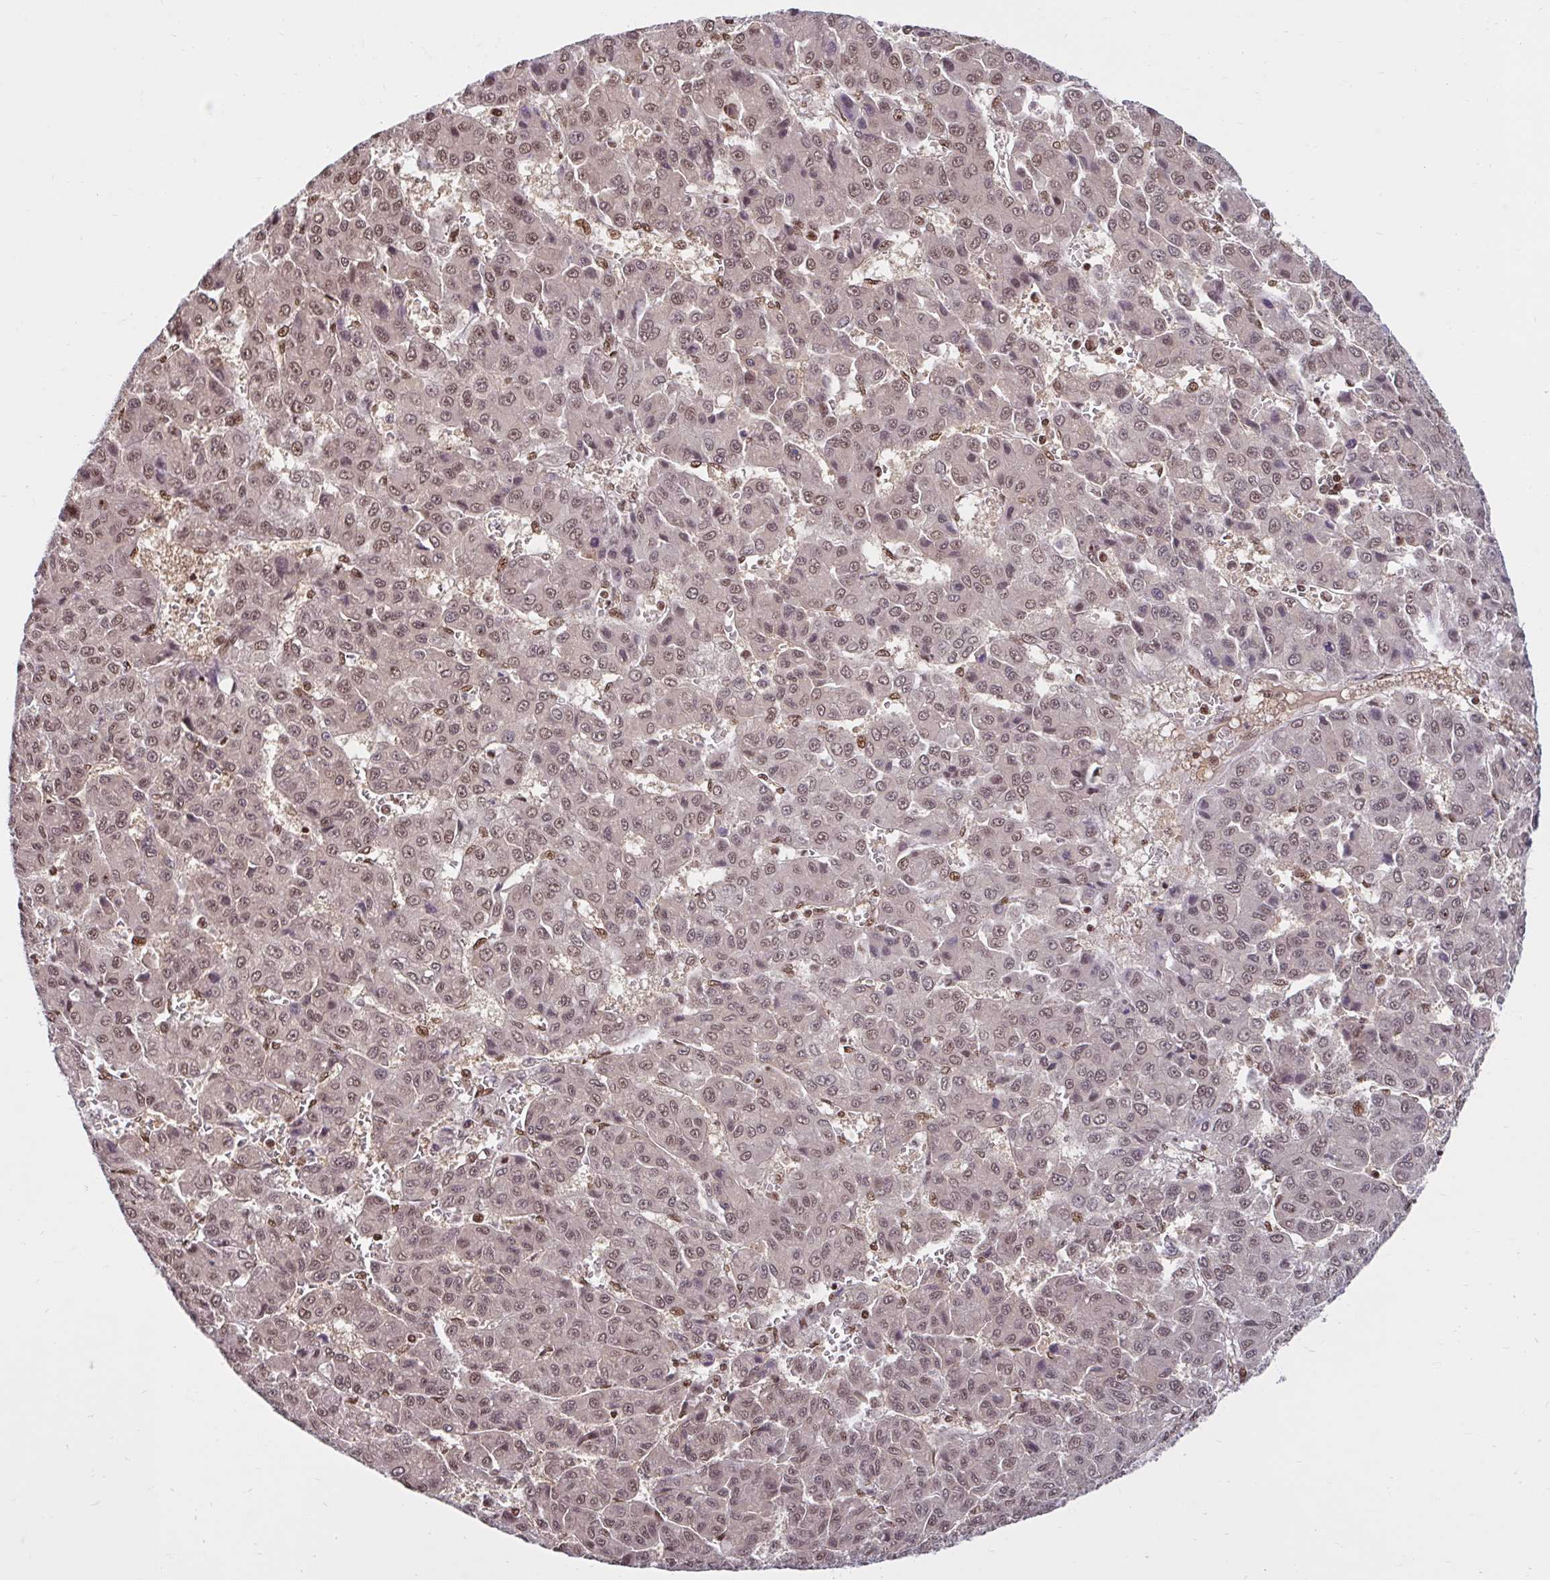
{"staining": {"intensity": "moderate", "quantity": ">75%", "location": "nuclear"}, "tissue": "liver cancer", "cell_type": "Tumor cells", "image_type": "cancer", "snomed": [{"axis": "morphology", "description": "Carcinoma, Hepatocellular, NOS"}, {"axis": "topography", "description": "Liver"}], "caption": "Brown immunohistochemical staining in liver hepatocellular carcinoma demonstrates moderate nuclear positivity in about >75% of tumor cells.", "gene": "ABCA9", "patient": {"sex": "male", "age": 70}}